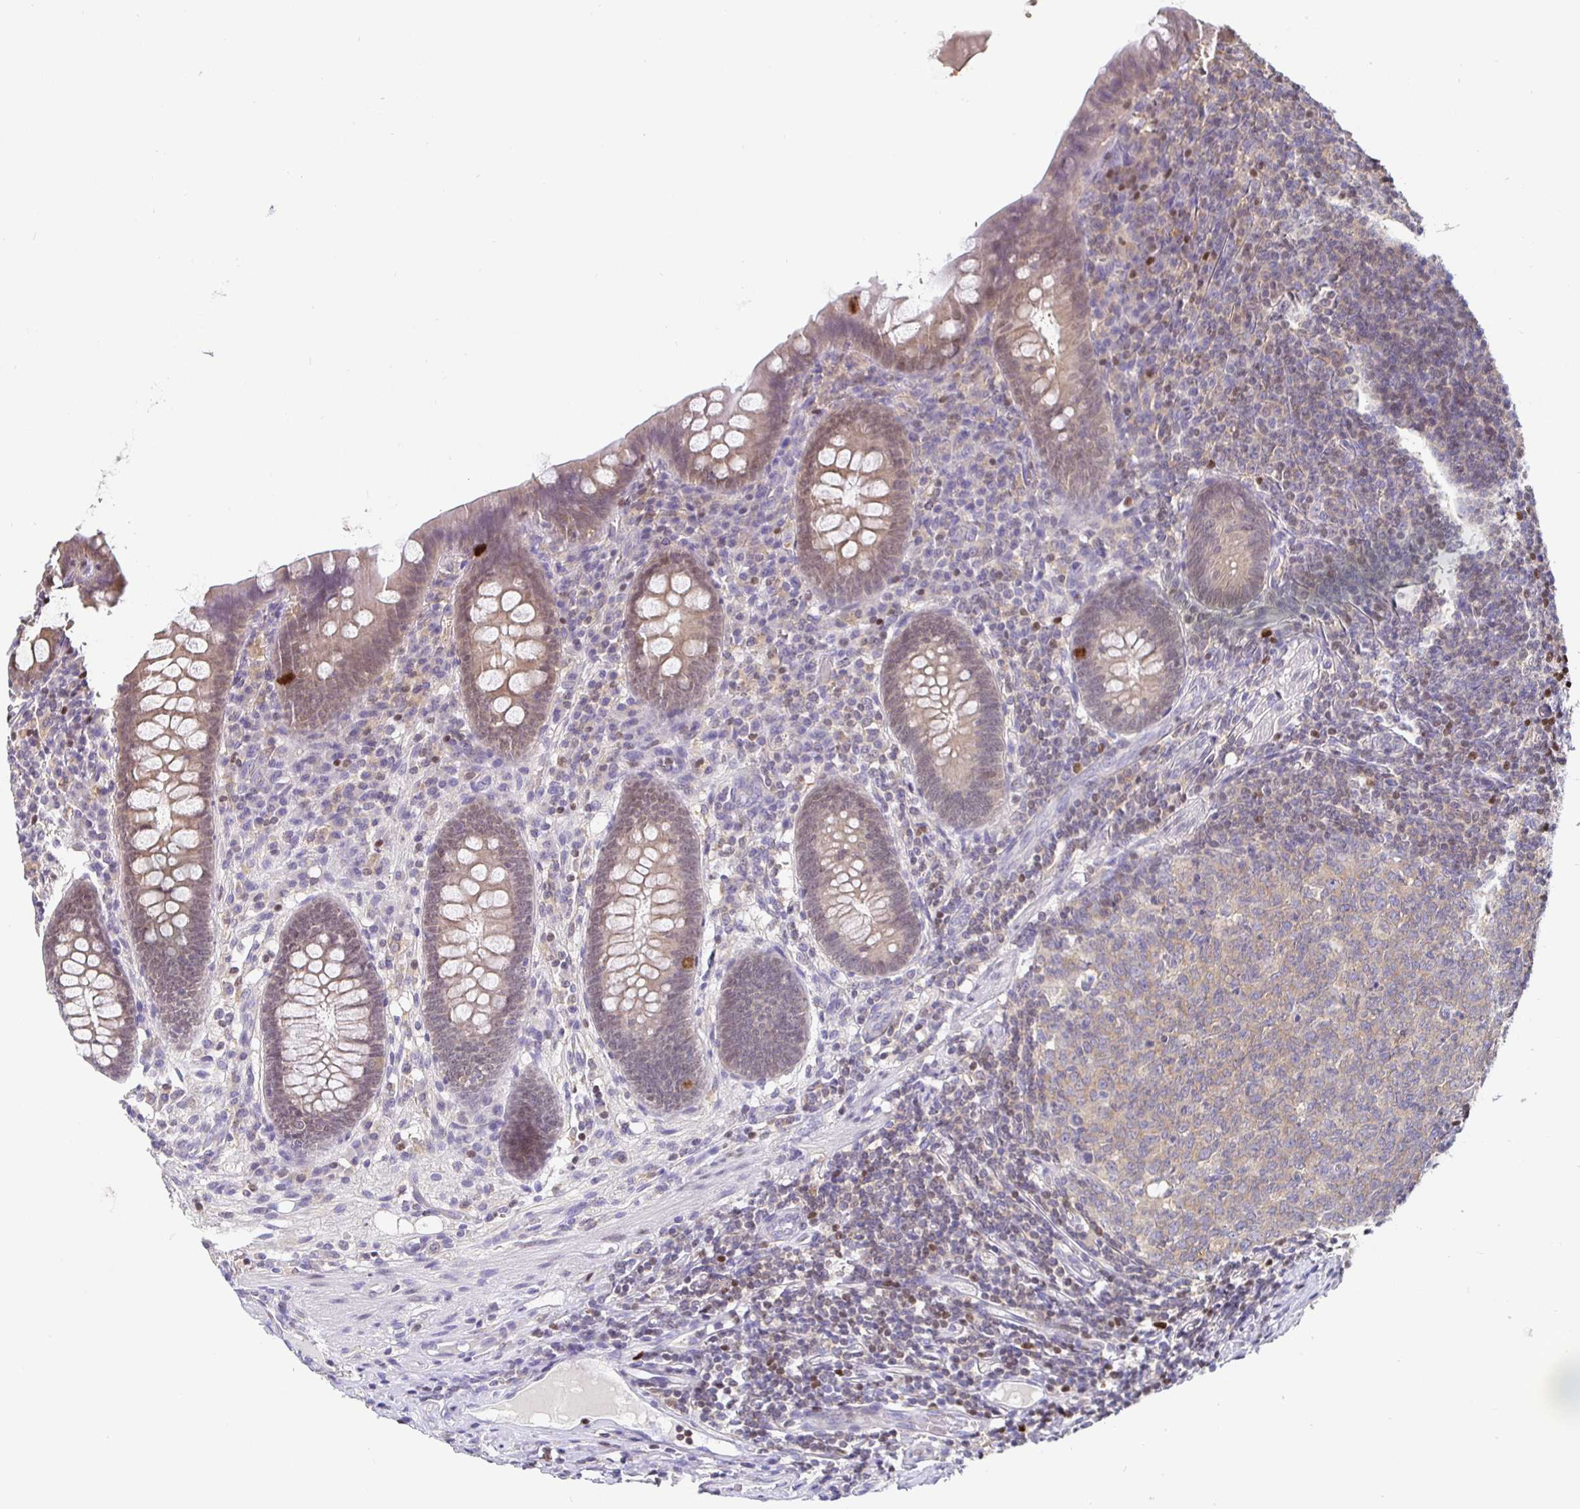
{"staining": {"intensity": "weak", "quantity": ">75%", "location": "cytoplasmic/membranous,nuclear"}, "tissue": "appendix", "cell_type": "Glandular cells", "image_type": "normal", "snomed": [{"axis": "morphology", "description": "Normal tissue, NOS"}, {"axis": "topography", "description": "Appendix"}], "caption": "Immunohistochemistry (IHC) staining of benign appendix, which reveals low levels of weak cytoplasmic/membranous,nuclear positivity in about >75% of glandular cells indicating weak cytoplasmic/membranous,nuclear protein expression. The staining was performed using DAB (3,3'-diaminobenzidine) (brown) for protein detection and nuclei were counterstained in hematoxylin (blue).", "gene": "SATB1", "patient": {"sex": "male", "age": 71}}